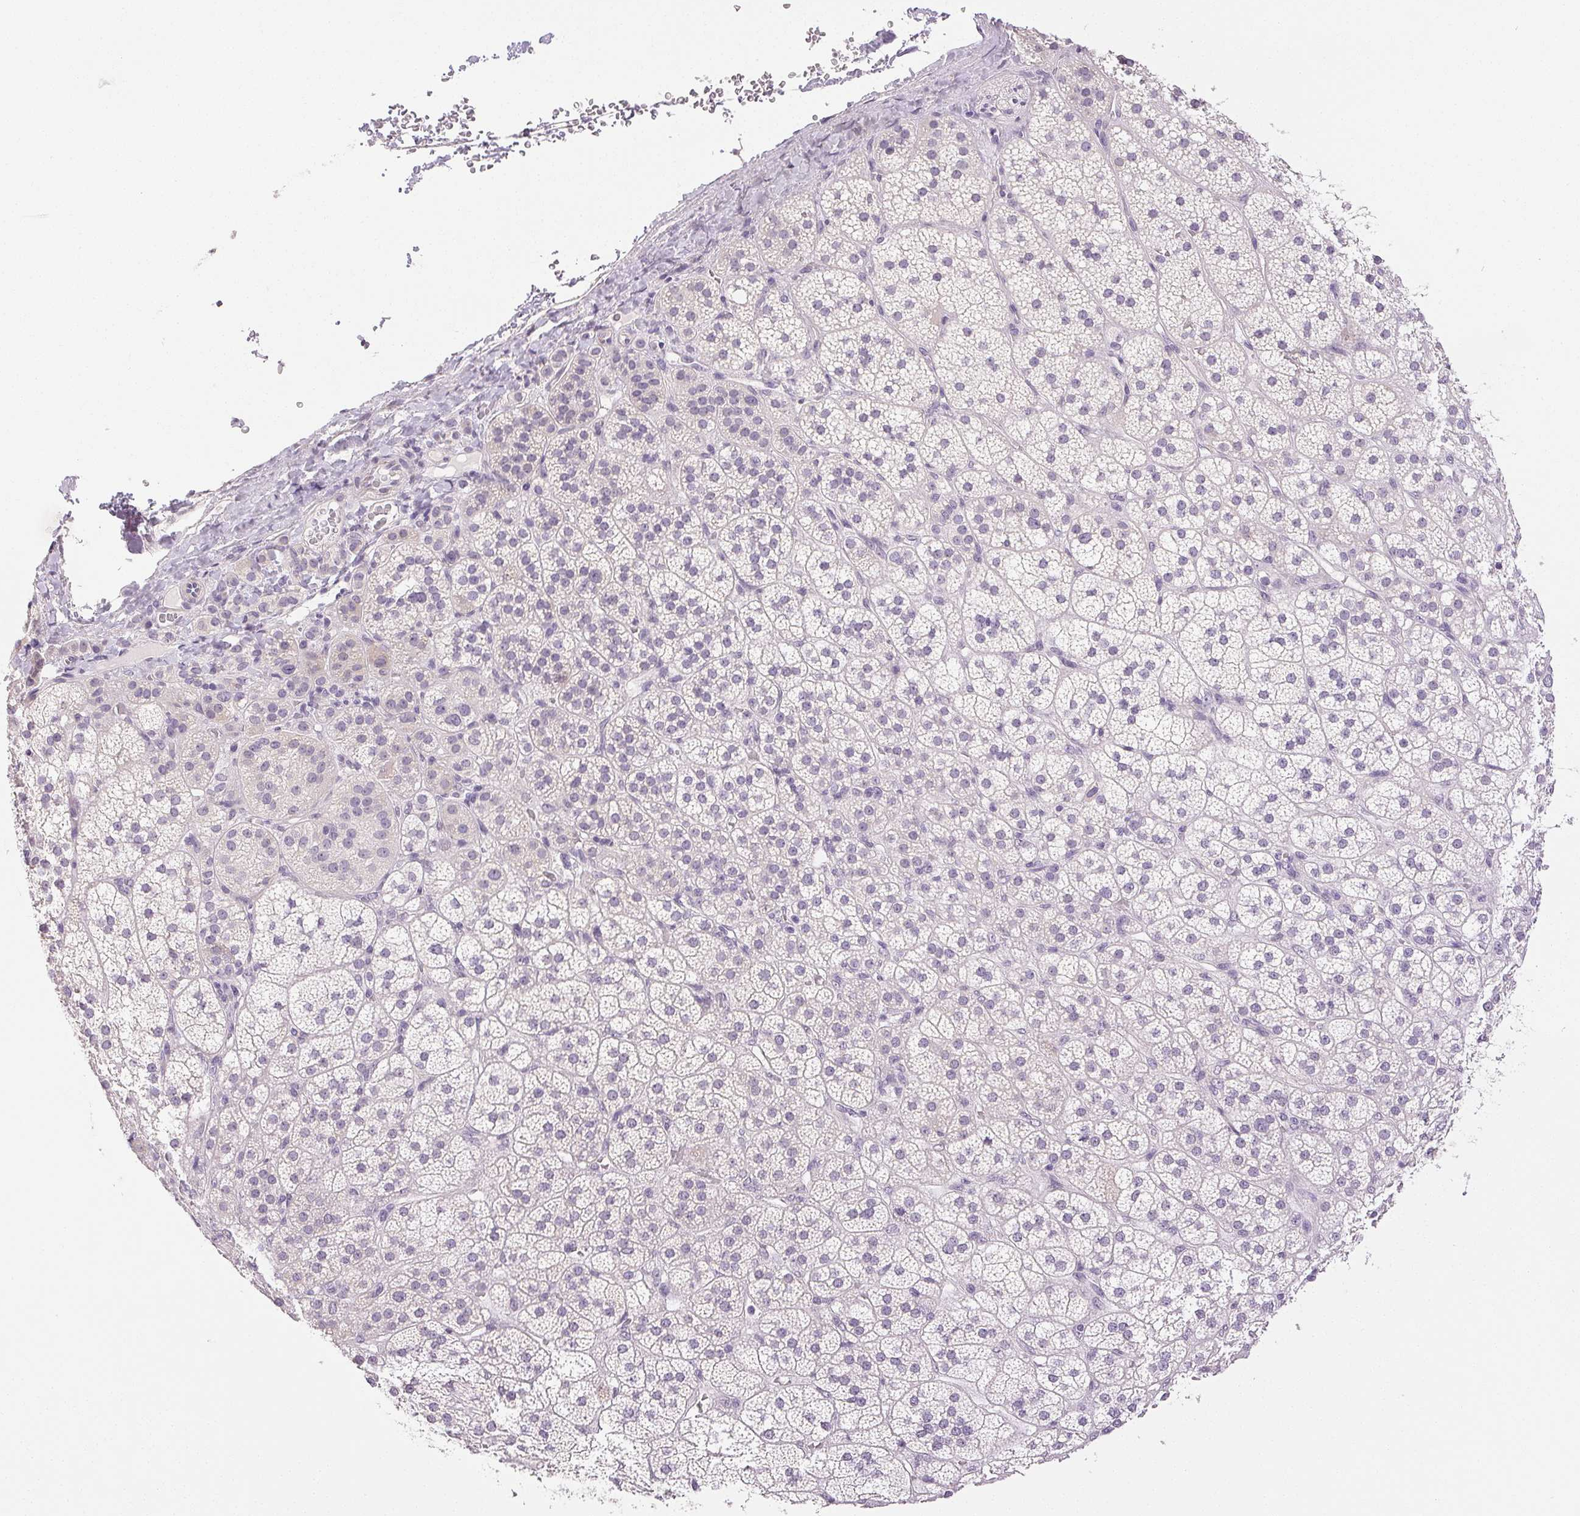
{"staining": {"intensity": "negative", "quantity": "none", "location": "none"}, "tissue": "adrenal gland", "cell_type": "Glandular cells", "image_type": "normal", "snomed": [{"axis": "morphology", "description": "Normal tissue, NOS"}, {"axis": "topography", "description": "Adrenal gland"}], "caption": "This micrograph is of normal adrenal gland stained with immunohistochemistry to label a protein in brown with the nuclei are counter-stained blue. There is no positivity in glandular cells.", "gene": "PLCB1", "patient": {"sex": "female", "age": 60}}